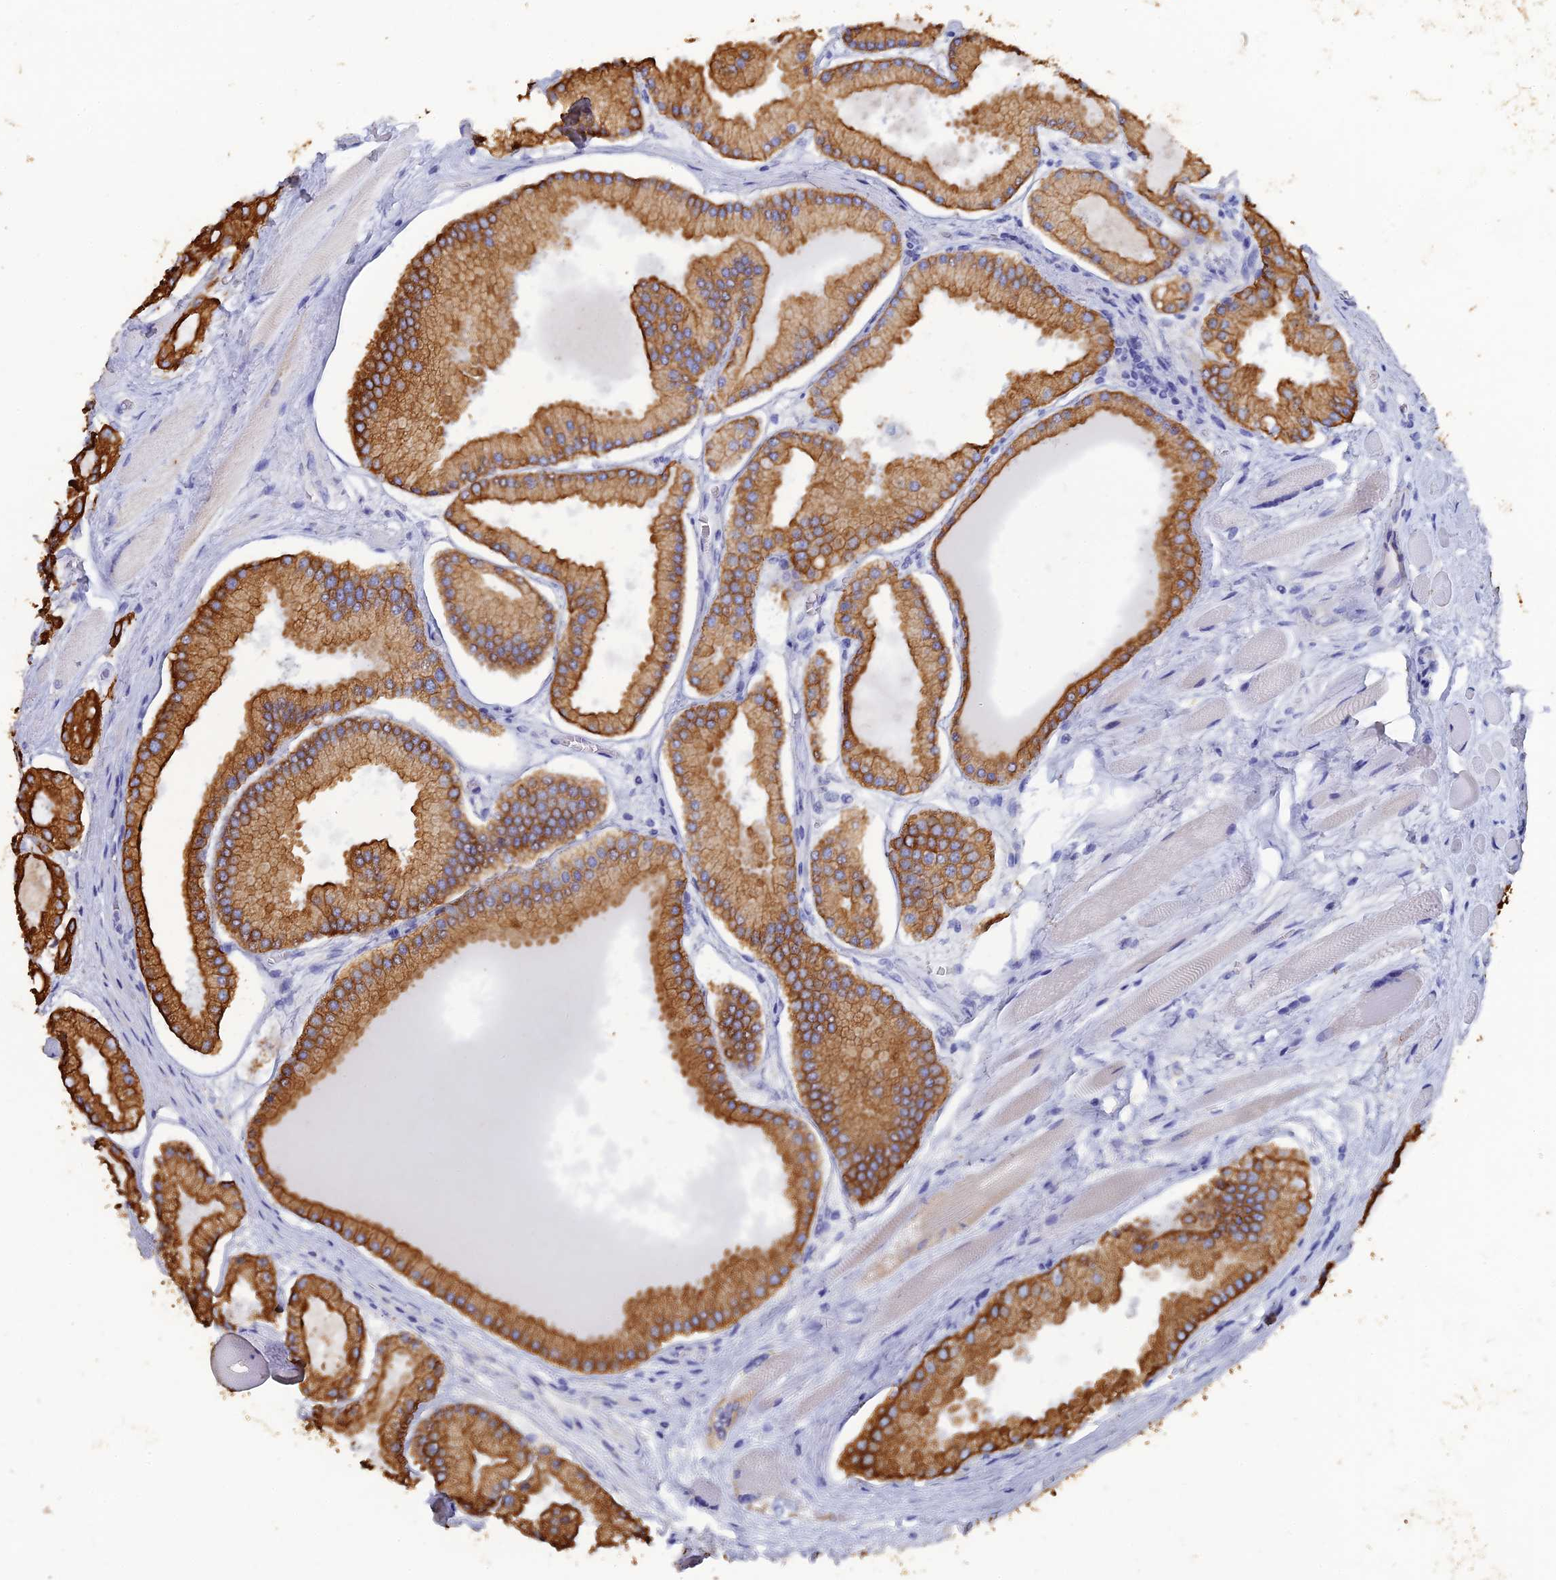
{"staining": {"intensity": "strong", "quantity": ">75%", "location": "cytoplasmic/membranous"}, "tissue": "prostate cancer", "cell_type": "Tumor cells", "image_type": "cancer", "snomed": [{"axis": "morphology", "description": "Adenocarcinoma, High grade"}, {"axis": "topography", "description": "Prostate"}], "caption": "Immunohistochemical staining of adenocarcinoma (high-grade) (prostate) displays strong cytoplasmic/membranous protein staining in approximately >75% of tumor cells.", "gene": "SRFBP1", "patient": {"sex": "male", "age": 67}}